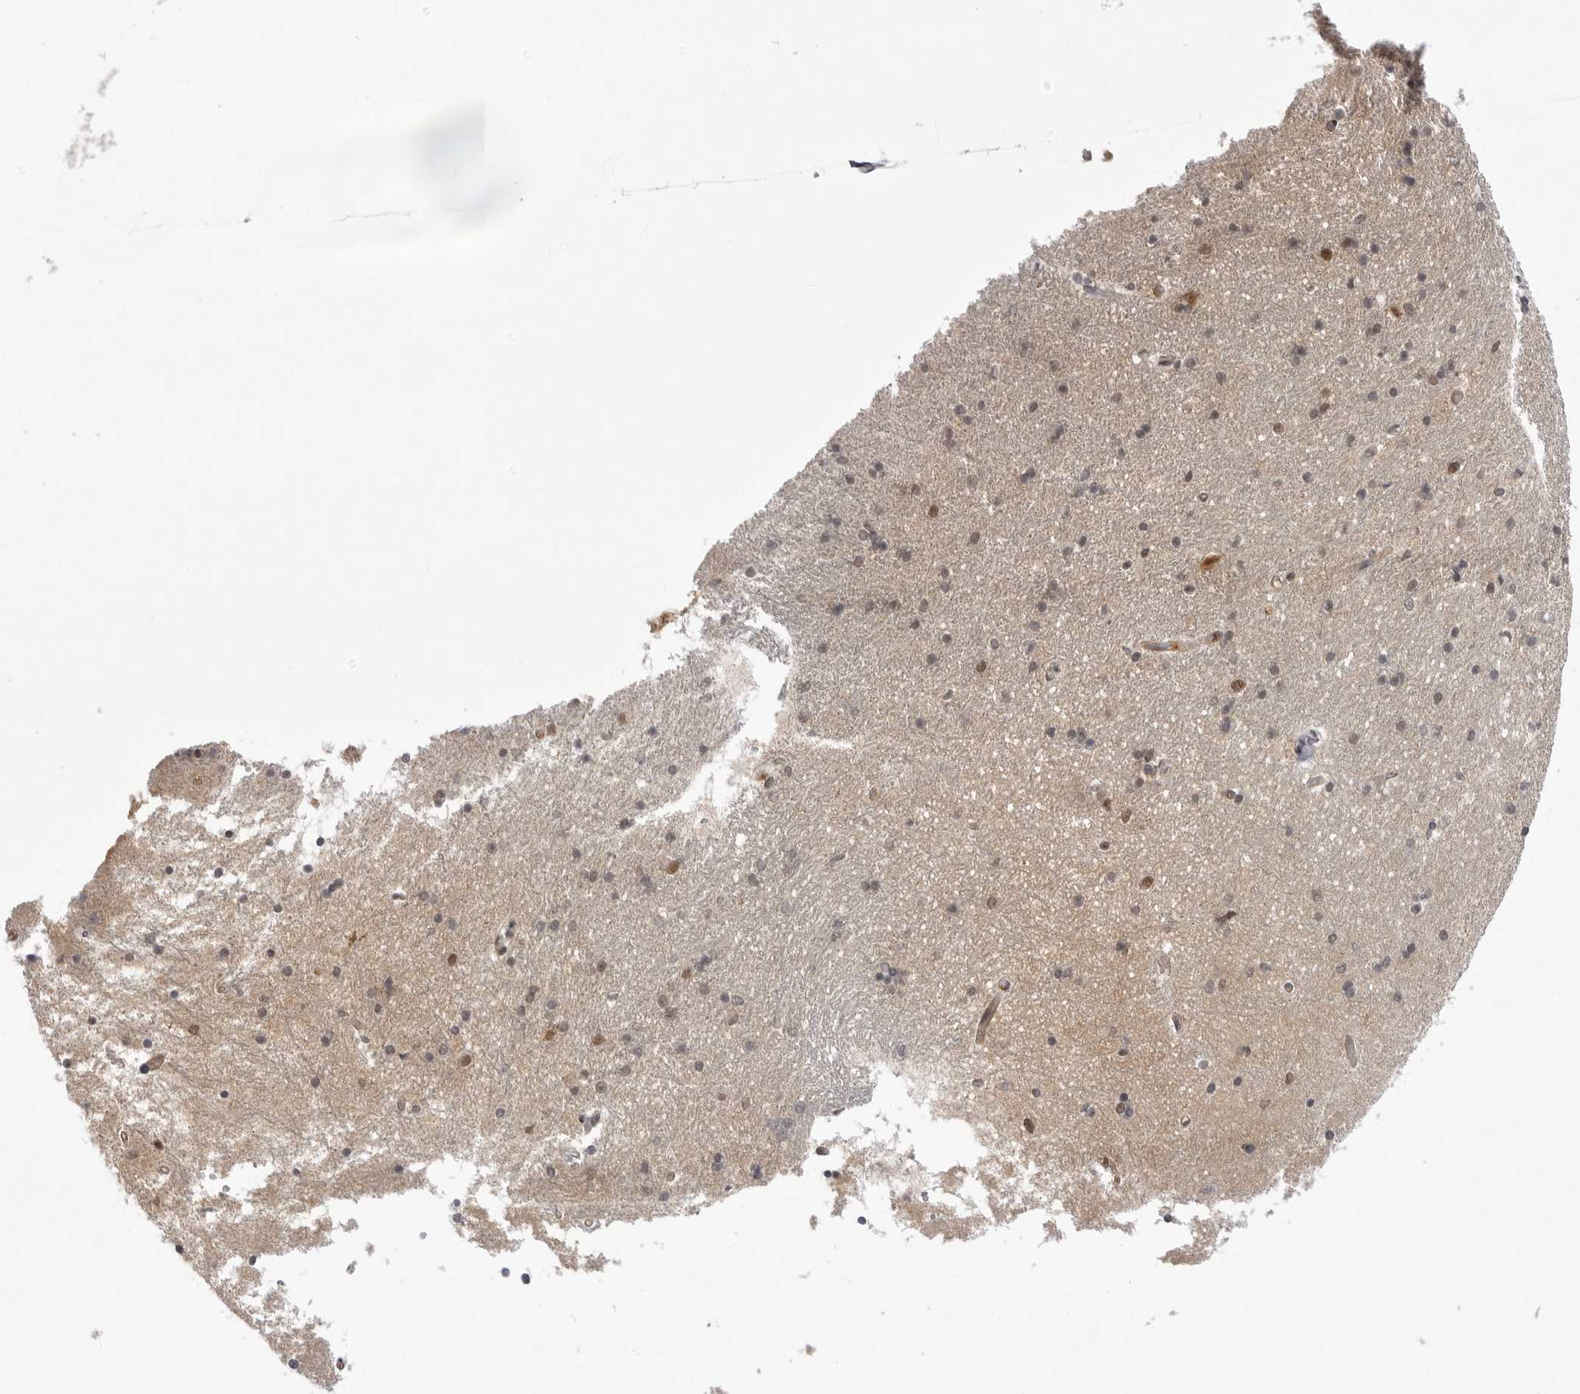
{"staining": {"intensity": "moderate", "quantity": "<25%", "location": "nuclear"}, "tissue": "hippocampus", "cell_type": "Glial cells", "image_type": "normal", "snomed": [{"axis": "morphology", "description": "Normal tissue, NOS"}, {"axis": "topography", "description": "Hippocampus"}], "caption": "Glial cells demonstrate moderate nuclear staining in approximately <25% of cells in unremarkable hippocampus.", "gene": "PTK2B", "patient": {"sex": "male", "age": 45}}